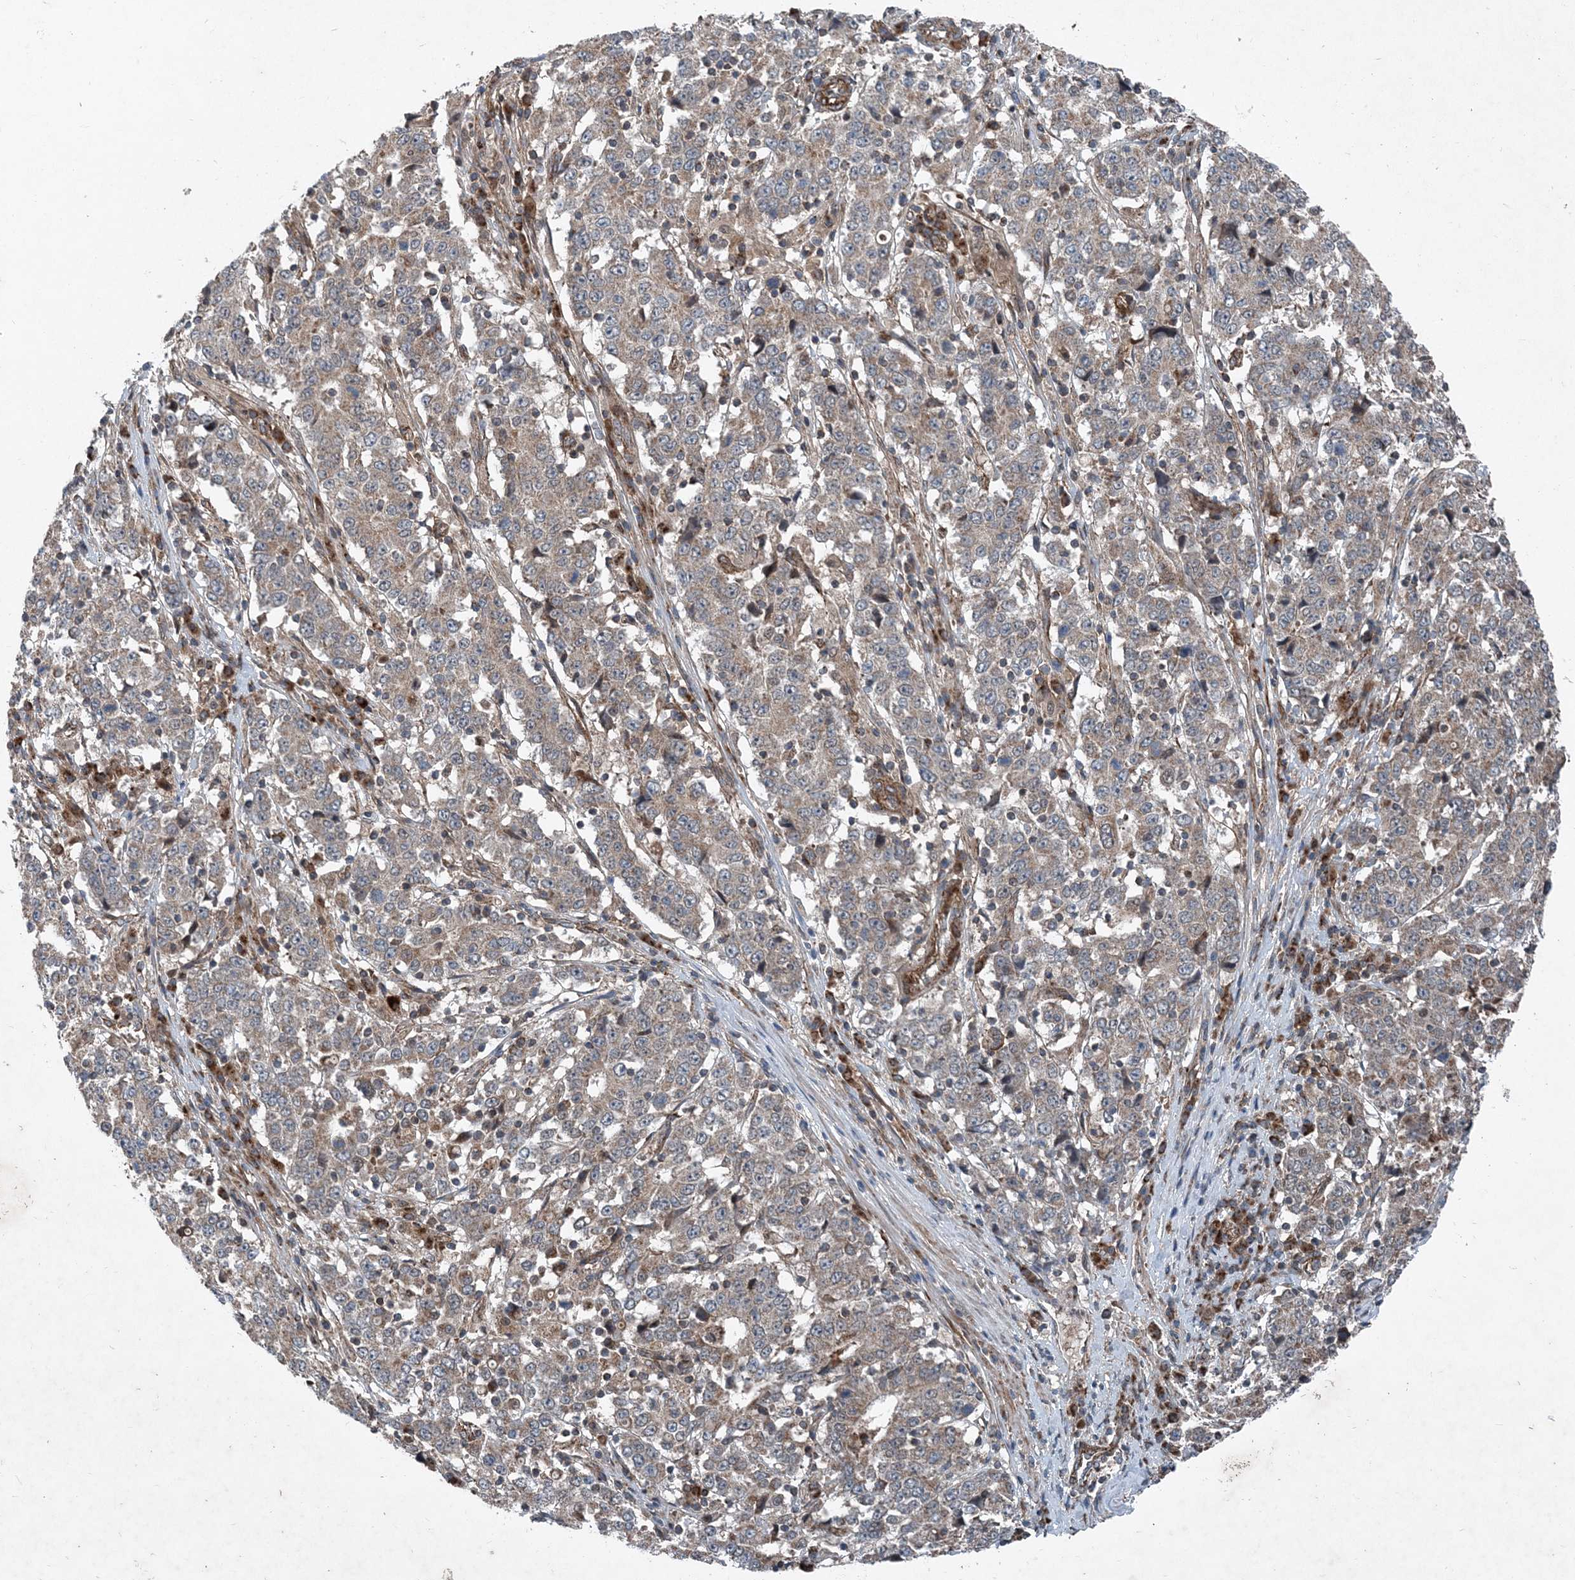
{"staining": {"intensity": "weak", "quantity": "25%-75%", "location": "cytoplasmic/membranous"}, "tissue": "stomach cancer", "cell_type": "Tumor cells", "image_type": "cancer", "snomed": [{"axis": "morphology", "description": "Adenocarcinoma, NOS"}, {"axis": "topography", "description": "Stomach"}], "caption": "Human stomach cancer stained for a protein (brown) exhibits weak cytoplasmic/membranous positive positivity in approximately 25%-75% of tumor cells.", "gene": "NDUFA2", "patient": {"sex": "male", "age": 59}}